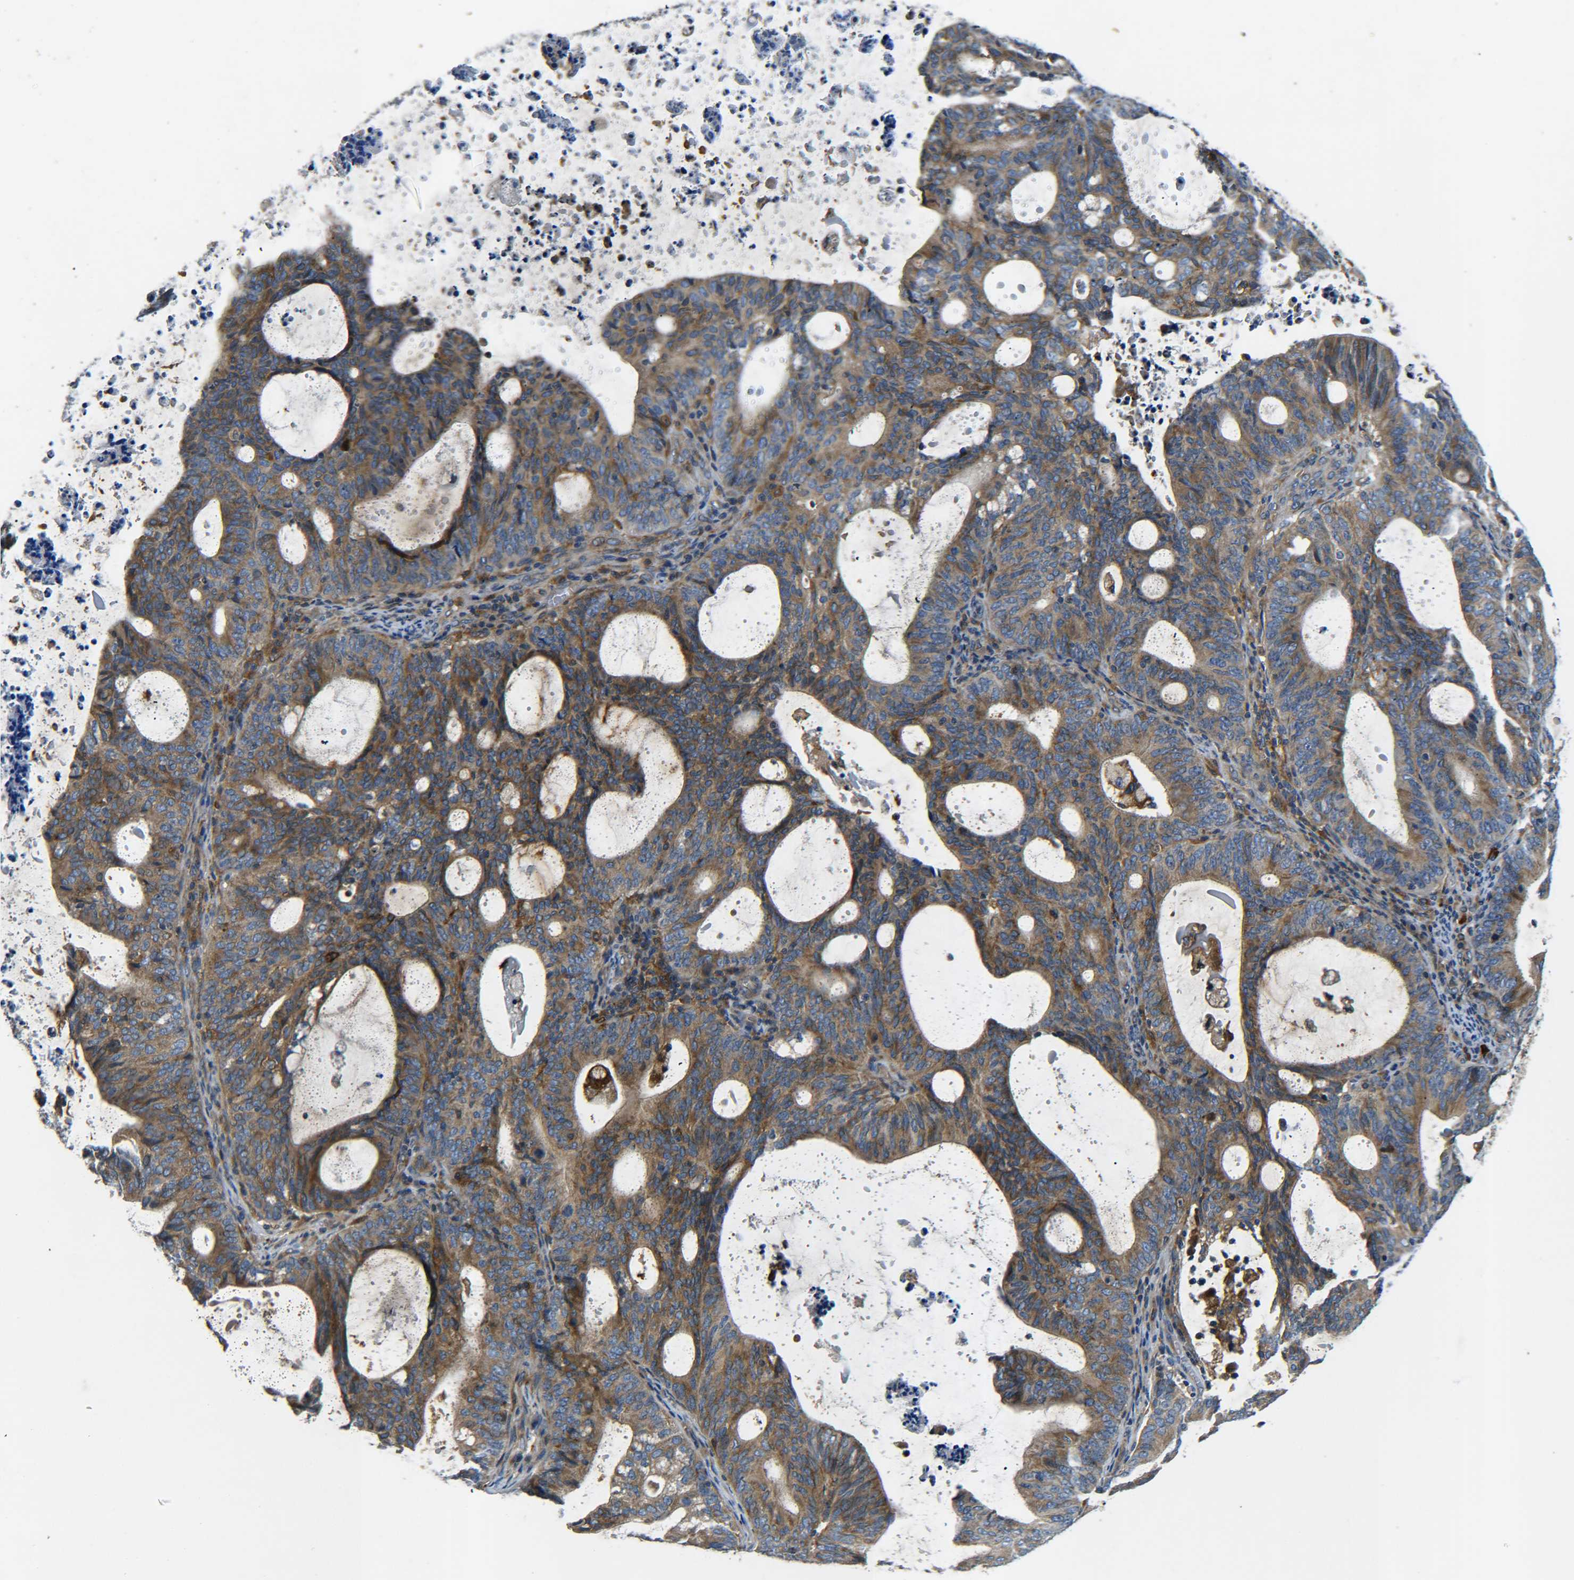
{"staining": {"intensity": "strong", "quantity": ">75%", "location": "cytoplasmic/membranous"}, "tissue": "endometrial cancer", "cell_type": "Tumor cells", "image_type": "cancer", "snomed": [{"axis": "morphology", "description": "Adenocarcinoma, NOS"}, {"axis": "topography", "description": "Uterus"}], "caption": "Immunohistochemistry (IHC) staining of endometrial adenocarcinoma, which demonstrates high levels of strong cytoplasmic/membranous positivity in approximately >75% of tumor cells indicating strong cytoplasmic/membranous protein positivity. The staining was performed using DAB (3,3'-diaminobenzidine) (brown) for protein detection and nuclei were counterstained in hematoxylin (blue).", "gene": "RAB1B", "patient": {"sex": "female", "age": 83}}